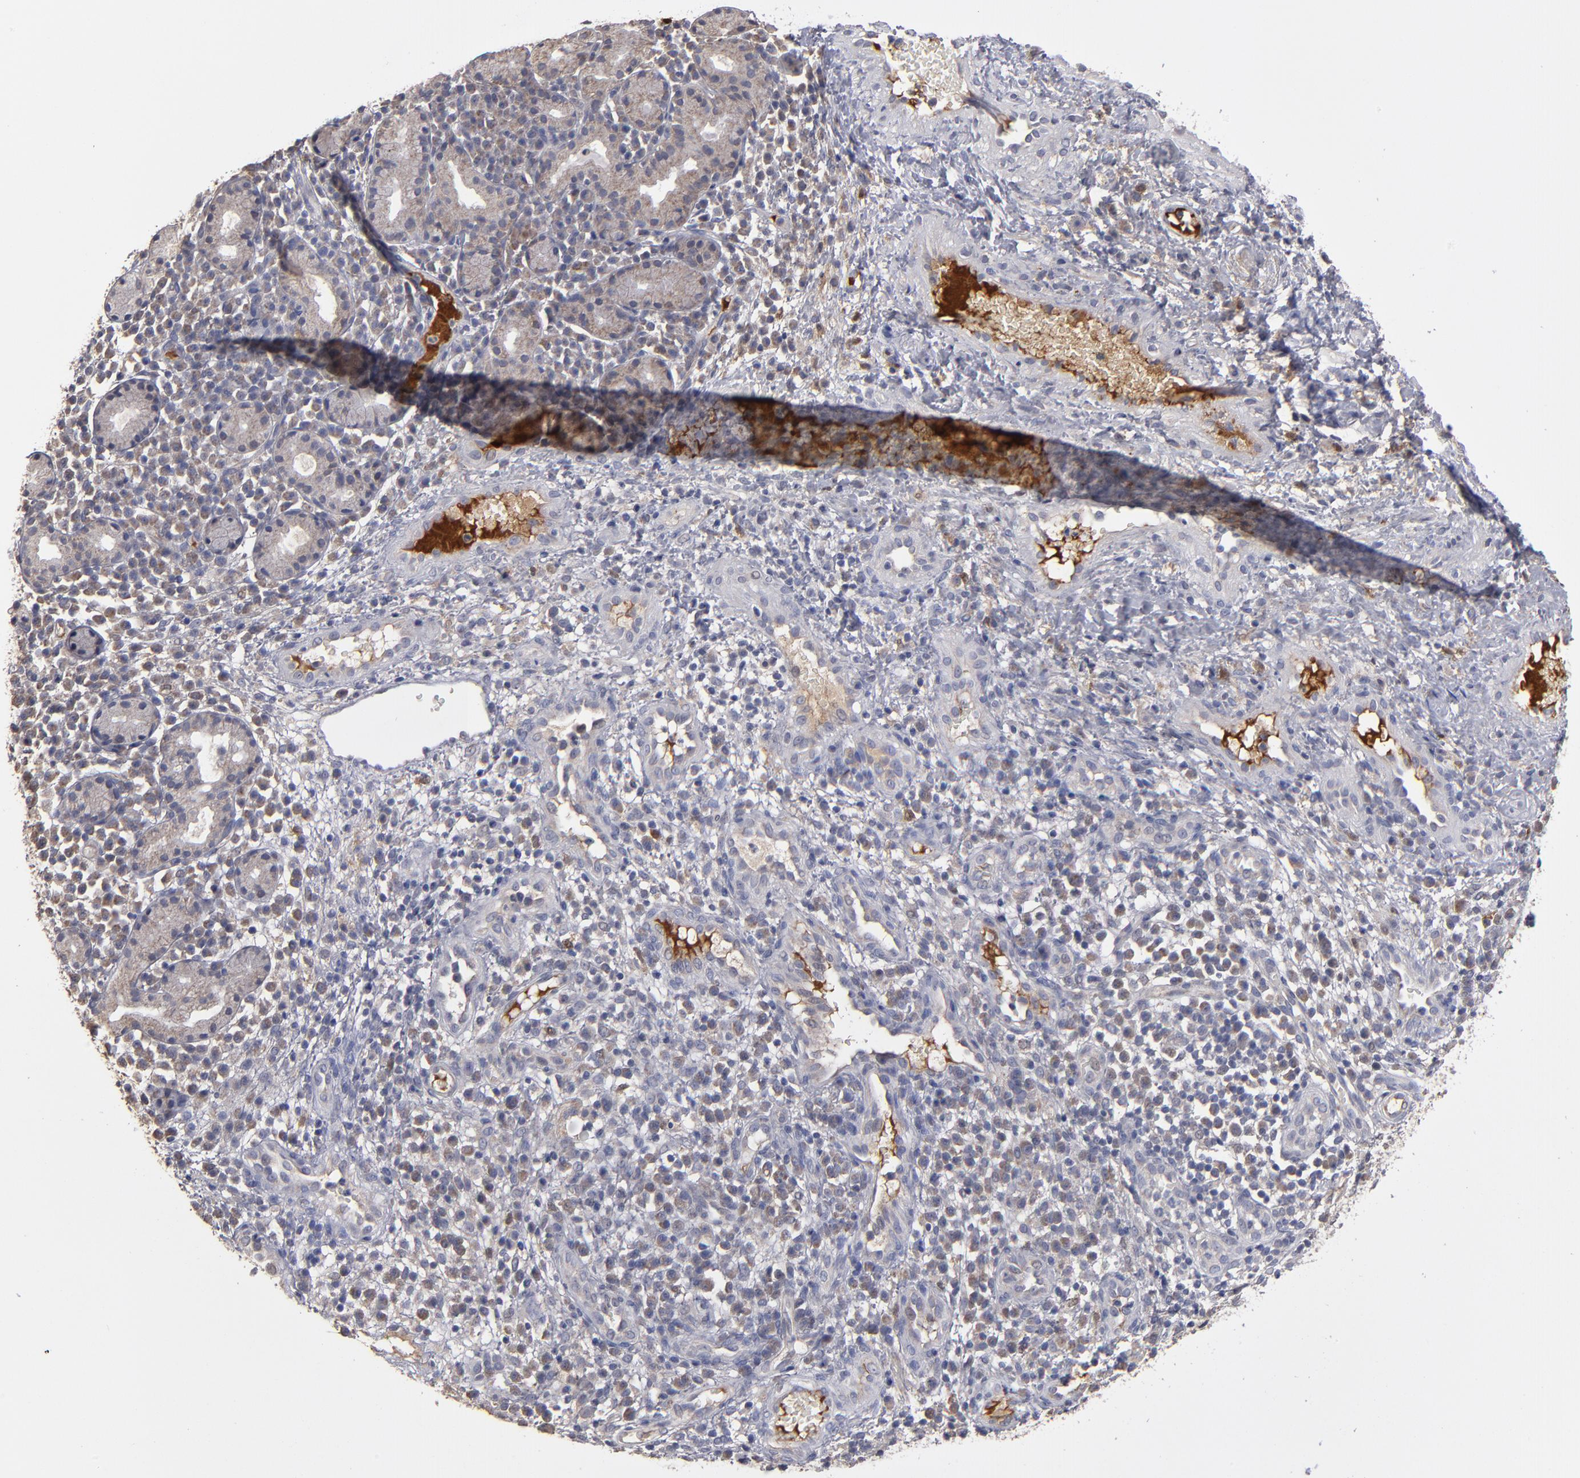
{"staining": {"intensity": "weak", "quantity": ">75%", "location": "cytoplasmic/membranous"}, "tissue": "nasopharynx", "cell_type": "Respiratory epithelial cells", "image_type": "normal", "snomed": [{"axis": "morphology", "description": "Normal tissue, NOS"}, {"axis": "morphology", "description": "Inflammation, NOS"}, {"axis": "morphology", "description": "Malignant melanoma, Metastatic site"}, {"axis": "topography", "description": "Nasopharynx"}], "caption": "IHC of benign human nasopharynx demonstrates low levels of weak cytoplasmic/membranous staining in about >75% of respiratory epithelial cells. The staining was performed using DAB (3,3'-diaminobenzidine), with brown indicating positive protein expression. Nuclei are stained blue with hematoxylin.", "gene": "EXD2", "patient": {"sex": "female", "age": 55}}